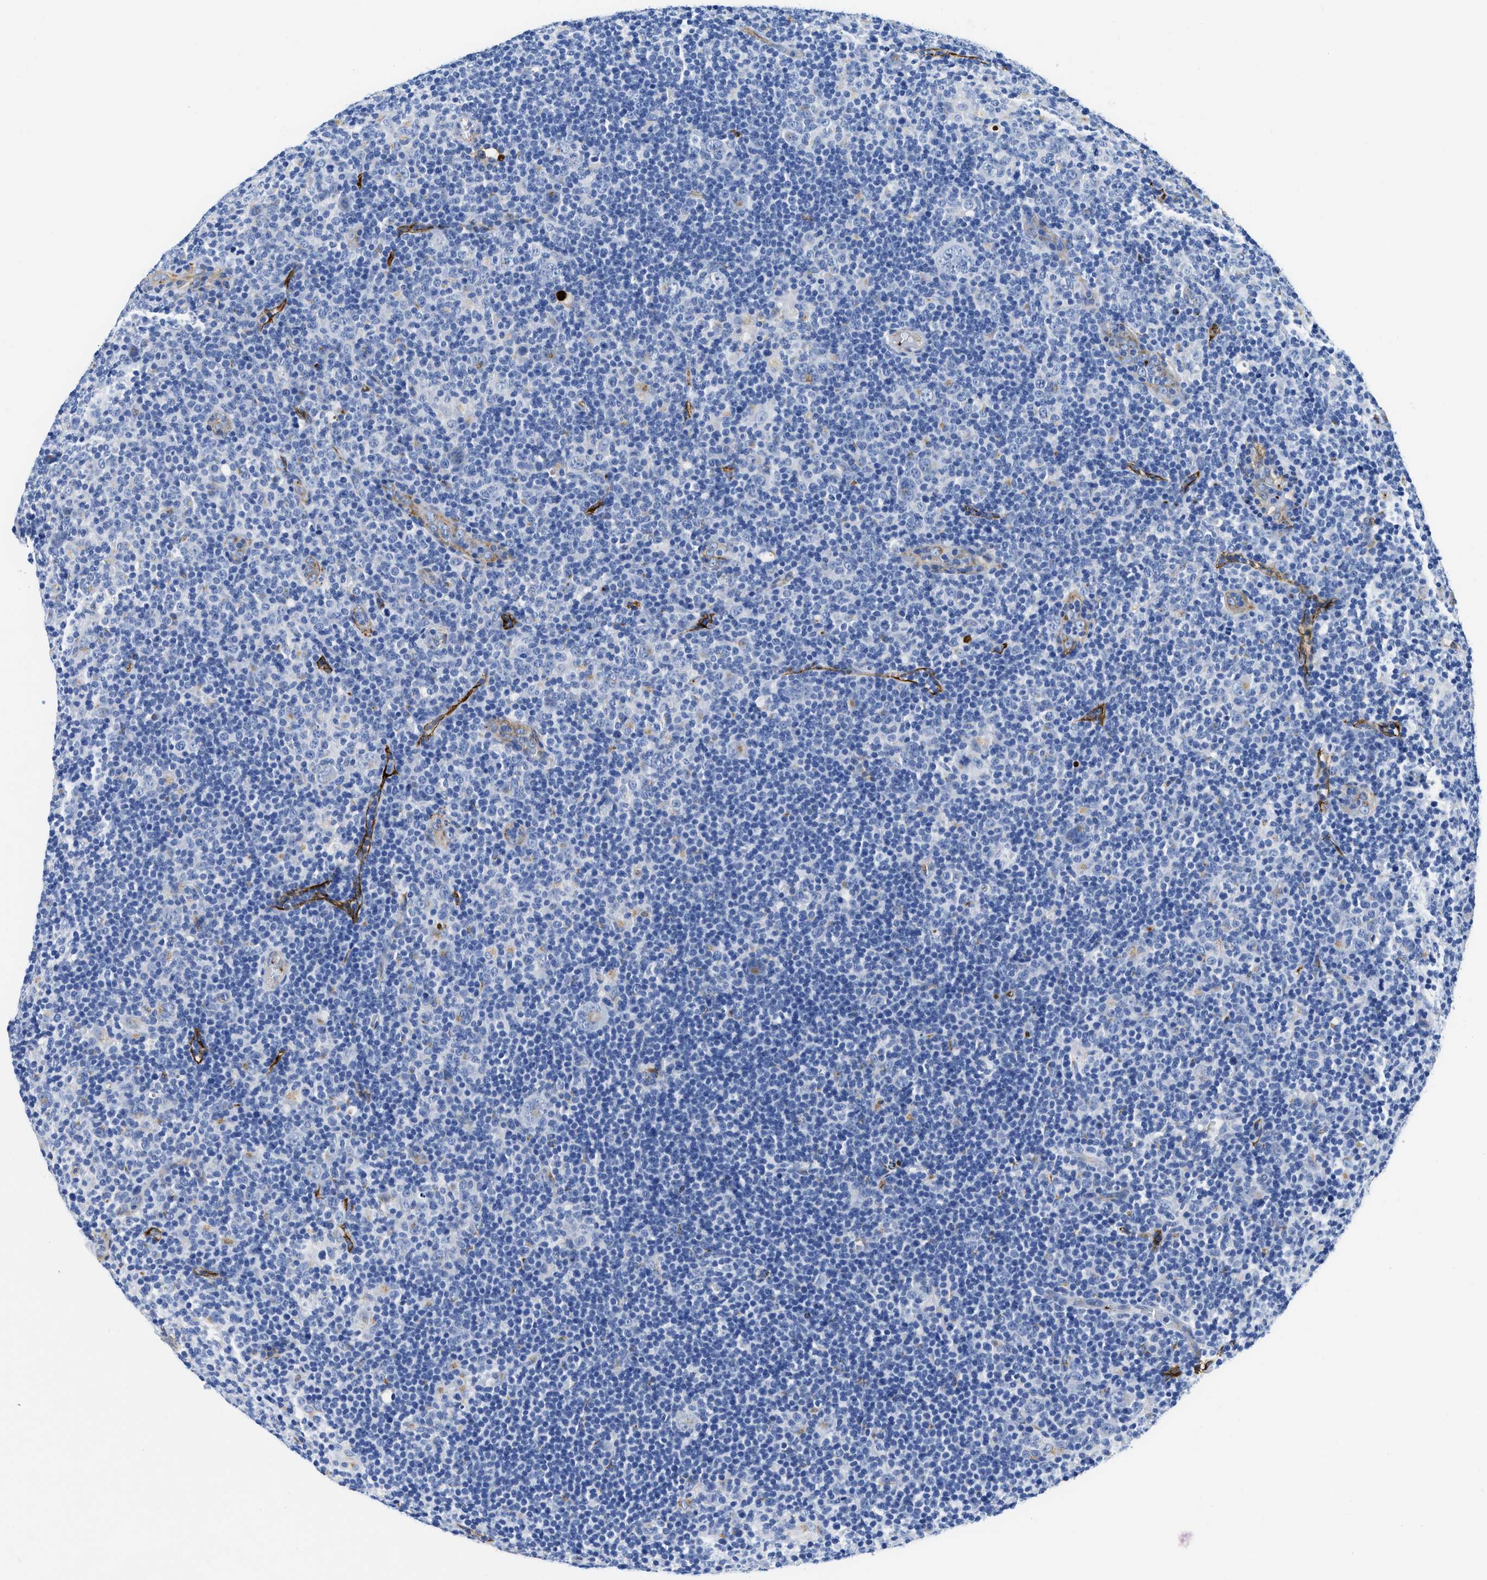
{"staining": {"intensity": "negative", "quantity": "none", "location": "none"}, "tissue": "lymphoma", "cell_type": "Tumor cells", "image_type": "cancer", "snomed": [{"axis": "morphology", "description": "Hodgkin's disease, NOS"}, {"axis": "topography", "description": "Lymph node"}], "caption": "Immunohistochemistry image of neoplastic tissue: Hodgkin's disease stained with DAB displays no significant protein staining in tumor cells.", "gene": "TVP23B", "patient": {"sex": "female", "age": 57}}